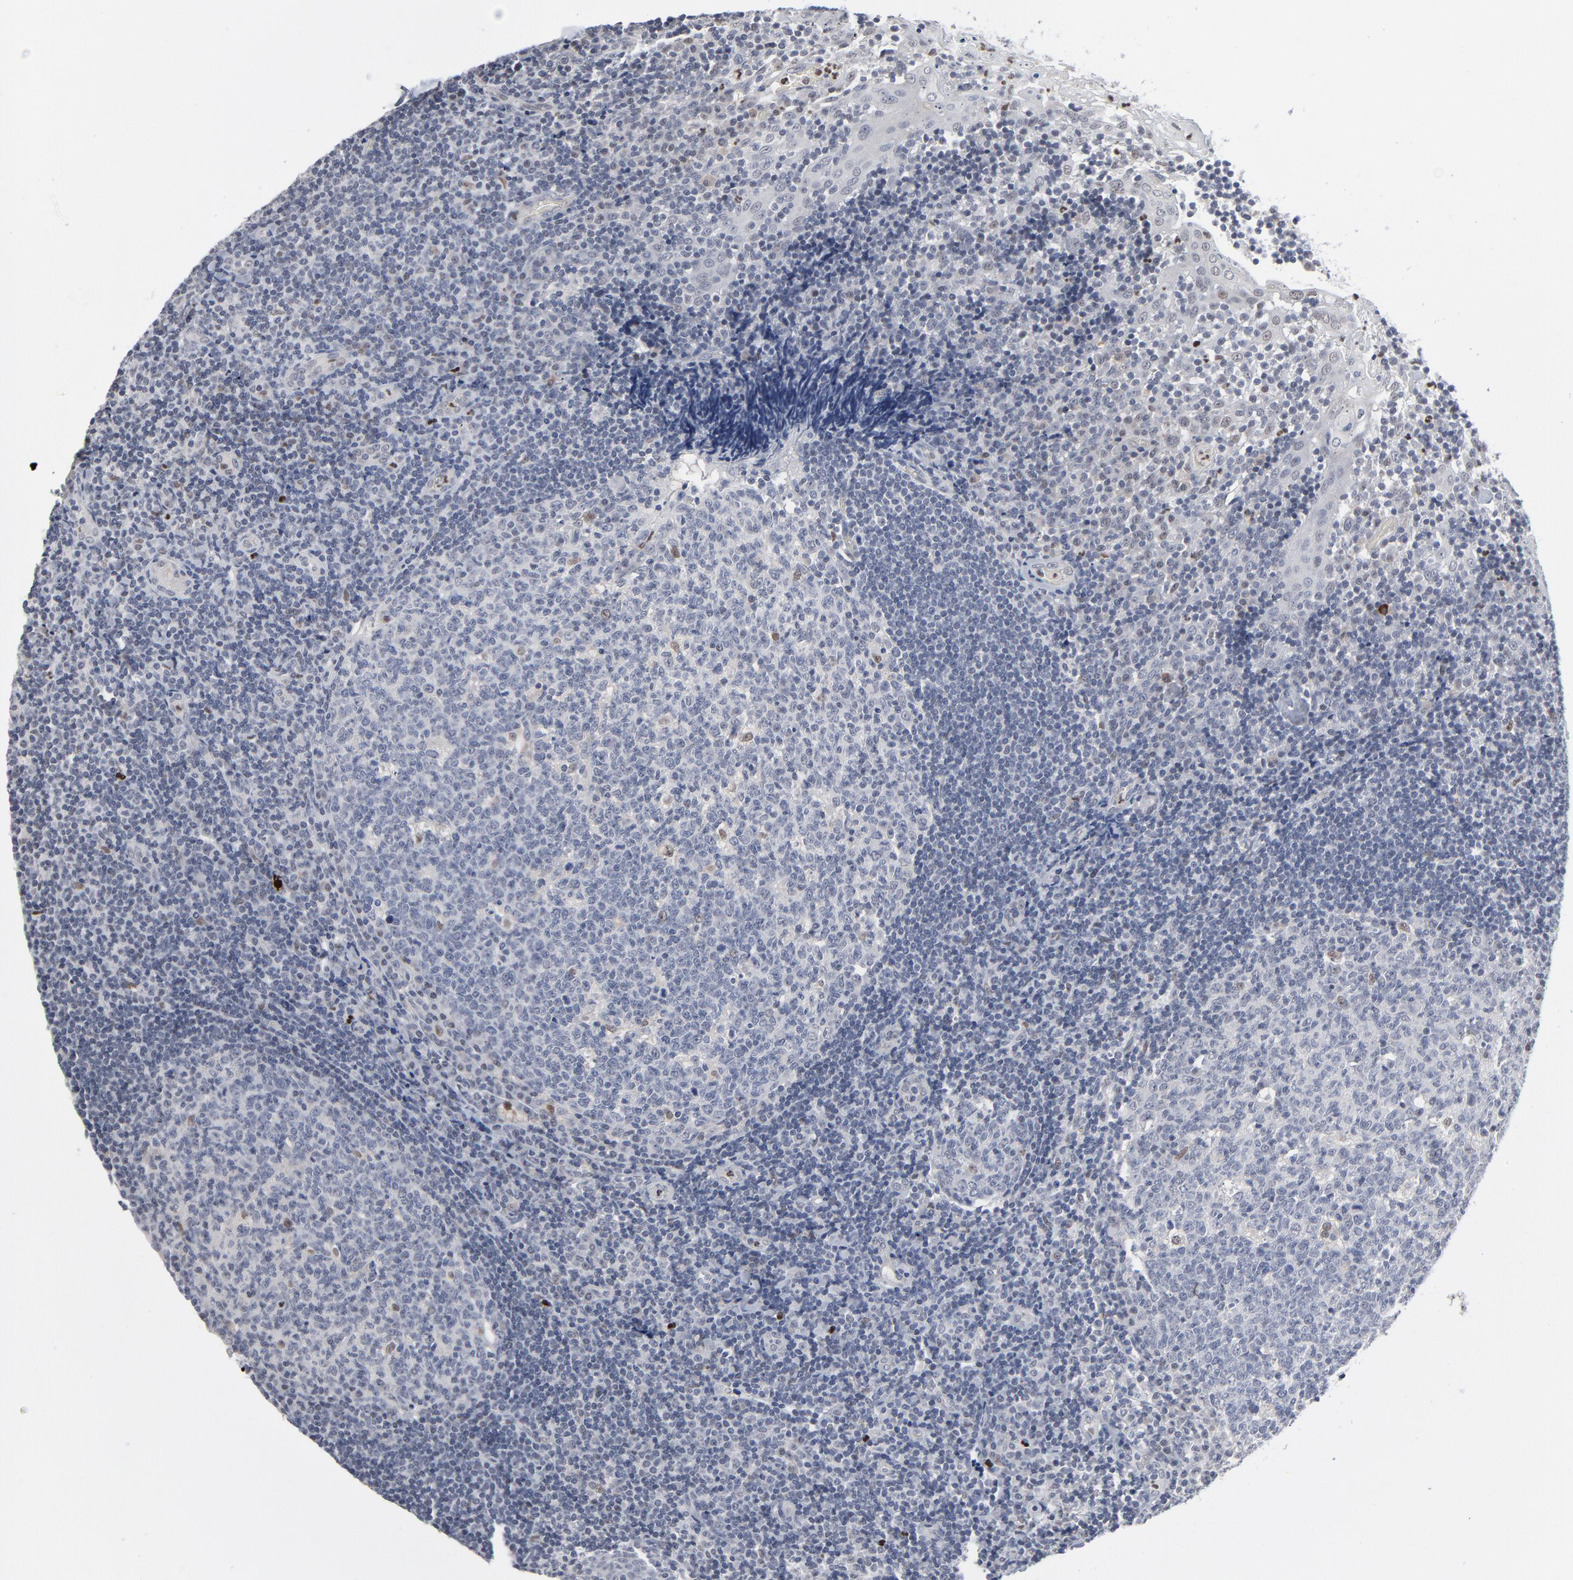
{"staining": {"intensity": "negative", "quantity": "none", "location": "none"}, "tissue": "tonsil", "cell_type": "Germinal center cells", "image_type": "normal", "snomed": [{"axis": "morphology", "description": "Normal tissue, NOS"}, {"axis": "topography", "description": "Tonsil"}], "caption": "Immunohistochemistry of normal human tonsil displays no expression in germinal center cells. The staining is performed using DAB (3,3'-diaminobenzidine) brown chromogen with nuclei counter-stained in using hematoxylin.", "gene": "FOXN2", "patient": {"sex": "female", "age": 40}}